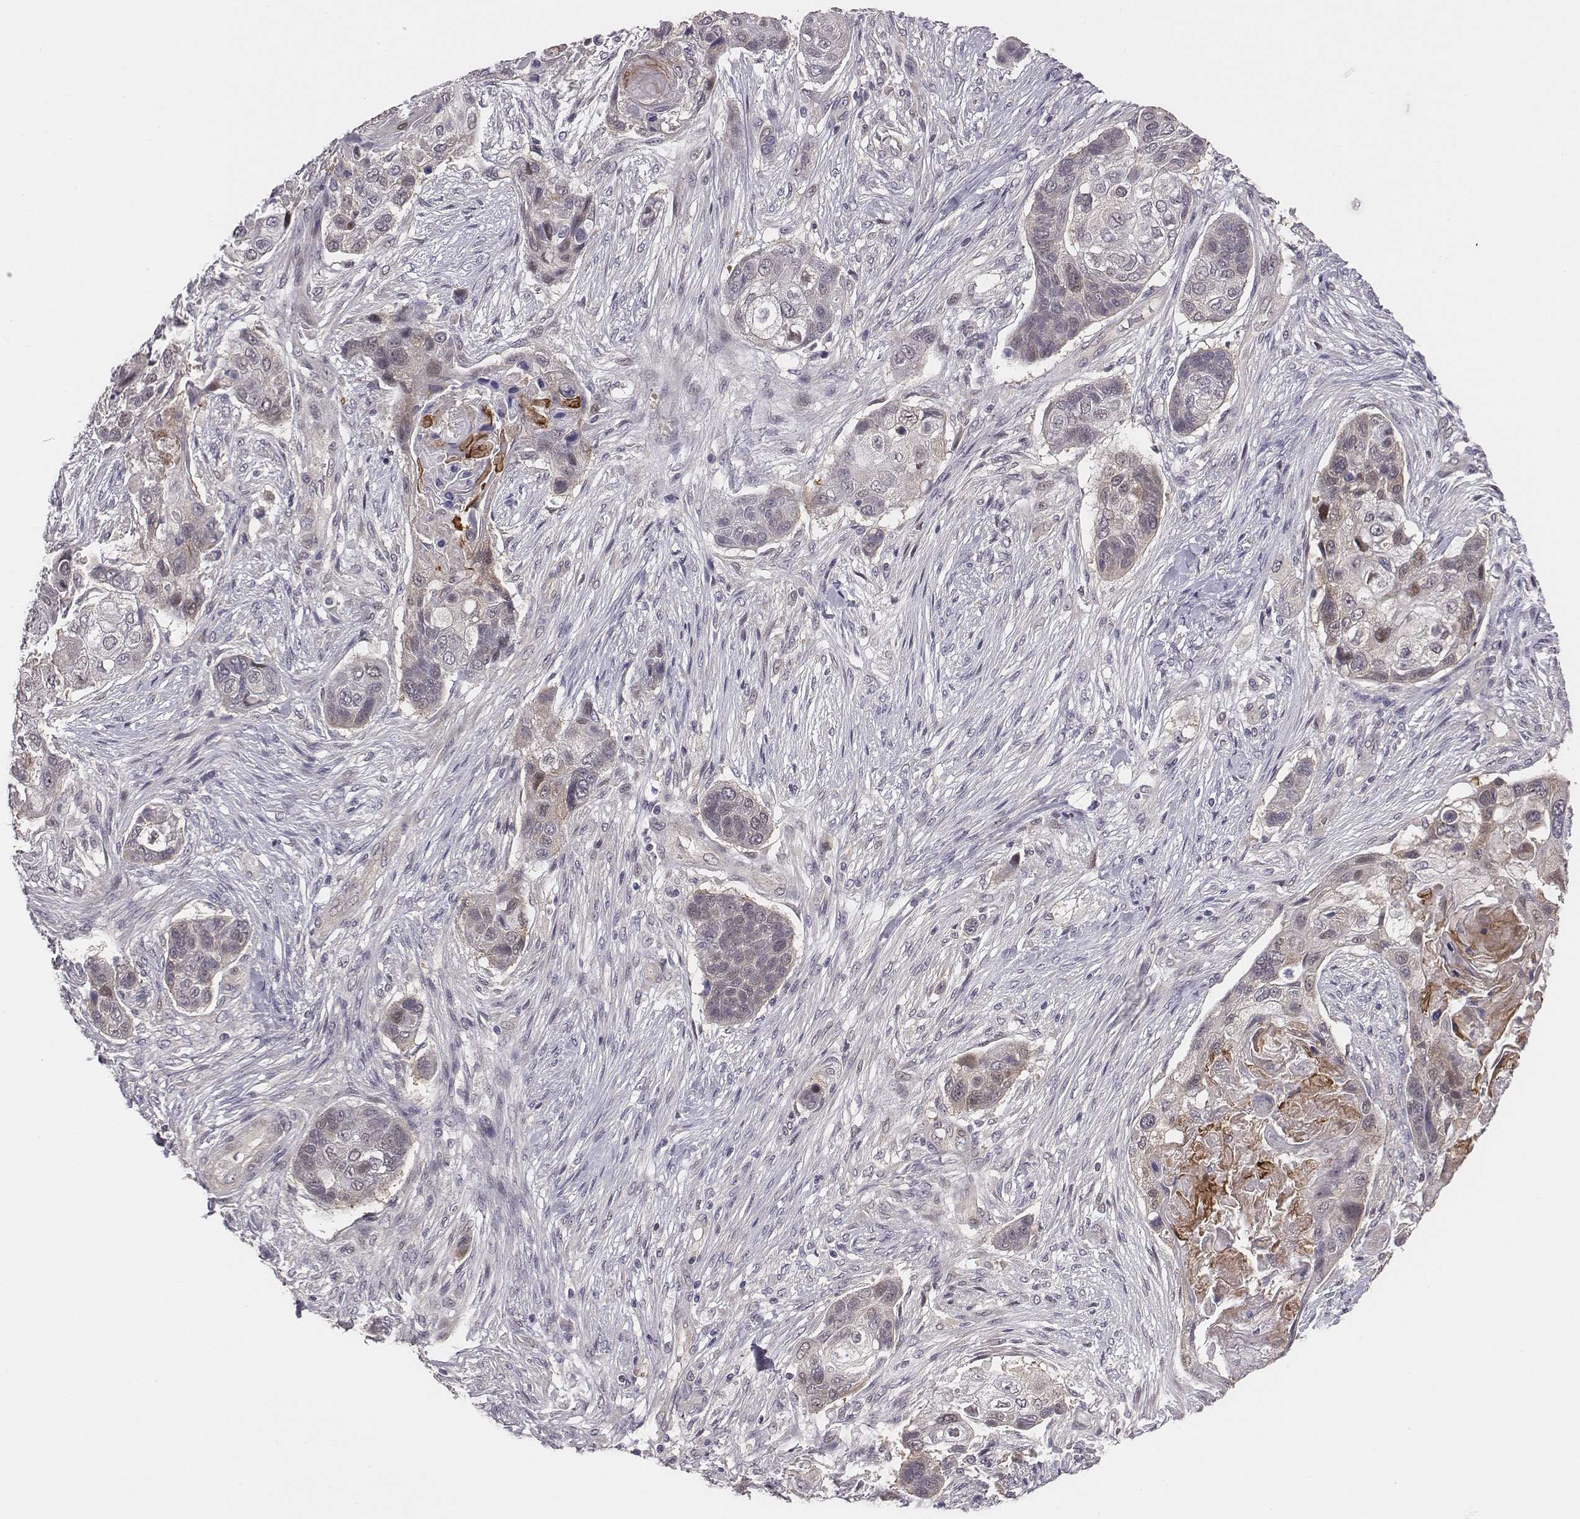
{"staining": {"intensity": "weak", "quantity": "<25%", "location": "cytoplasmic/membranous"}, "tissue": "lung cancer", "cell_type": "Tumor cells", "image_type": "cancer", "snomed": [{"axis": "morphology", "description": "Squamous cell carcinoma, NOS"}, {"axis": "topography", "description": "Lung"}], "caption": "This is an immunohistochemistry image of lung cancer. There is no positivity in tumor cells.", "gene": "SMURF2", "patient": {"sex": "male", "age": 69}}